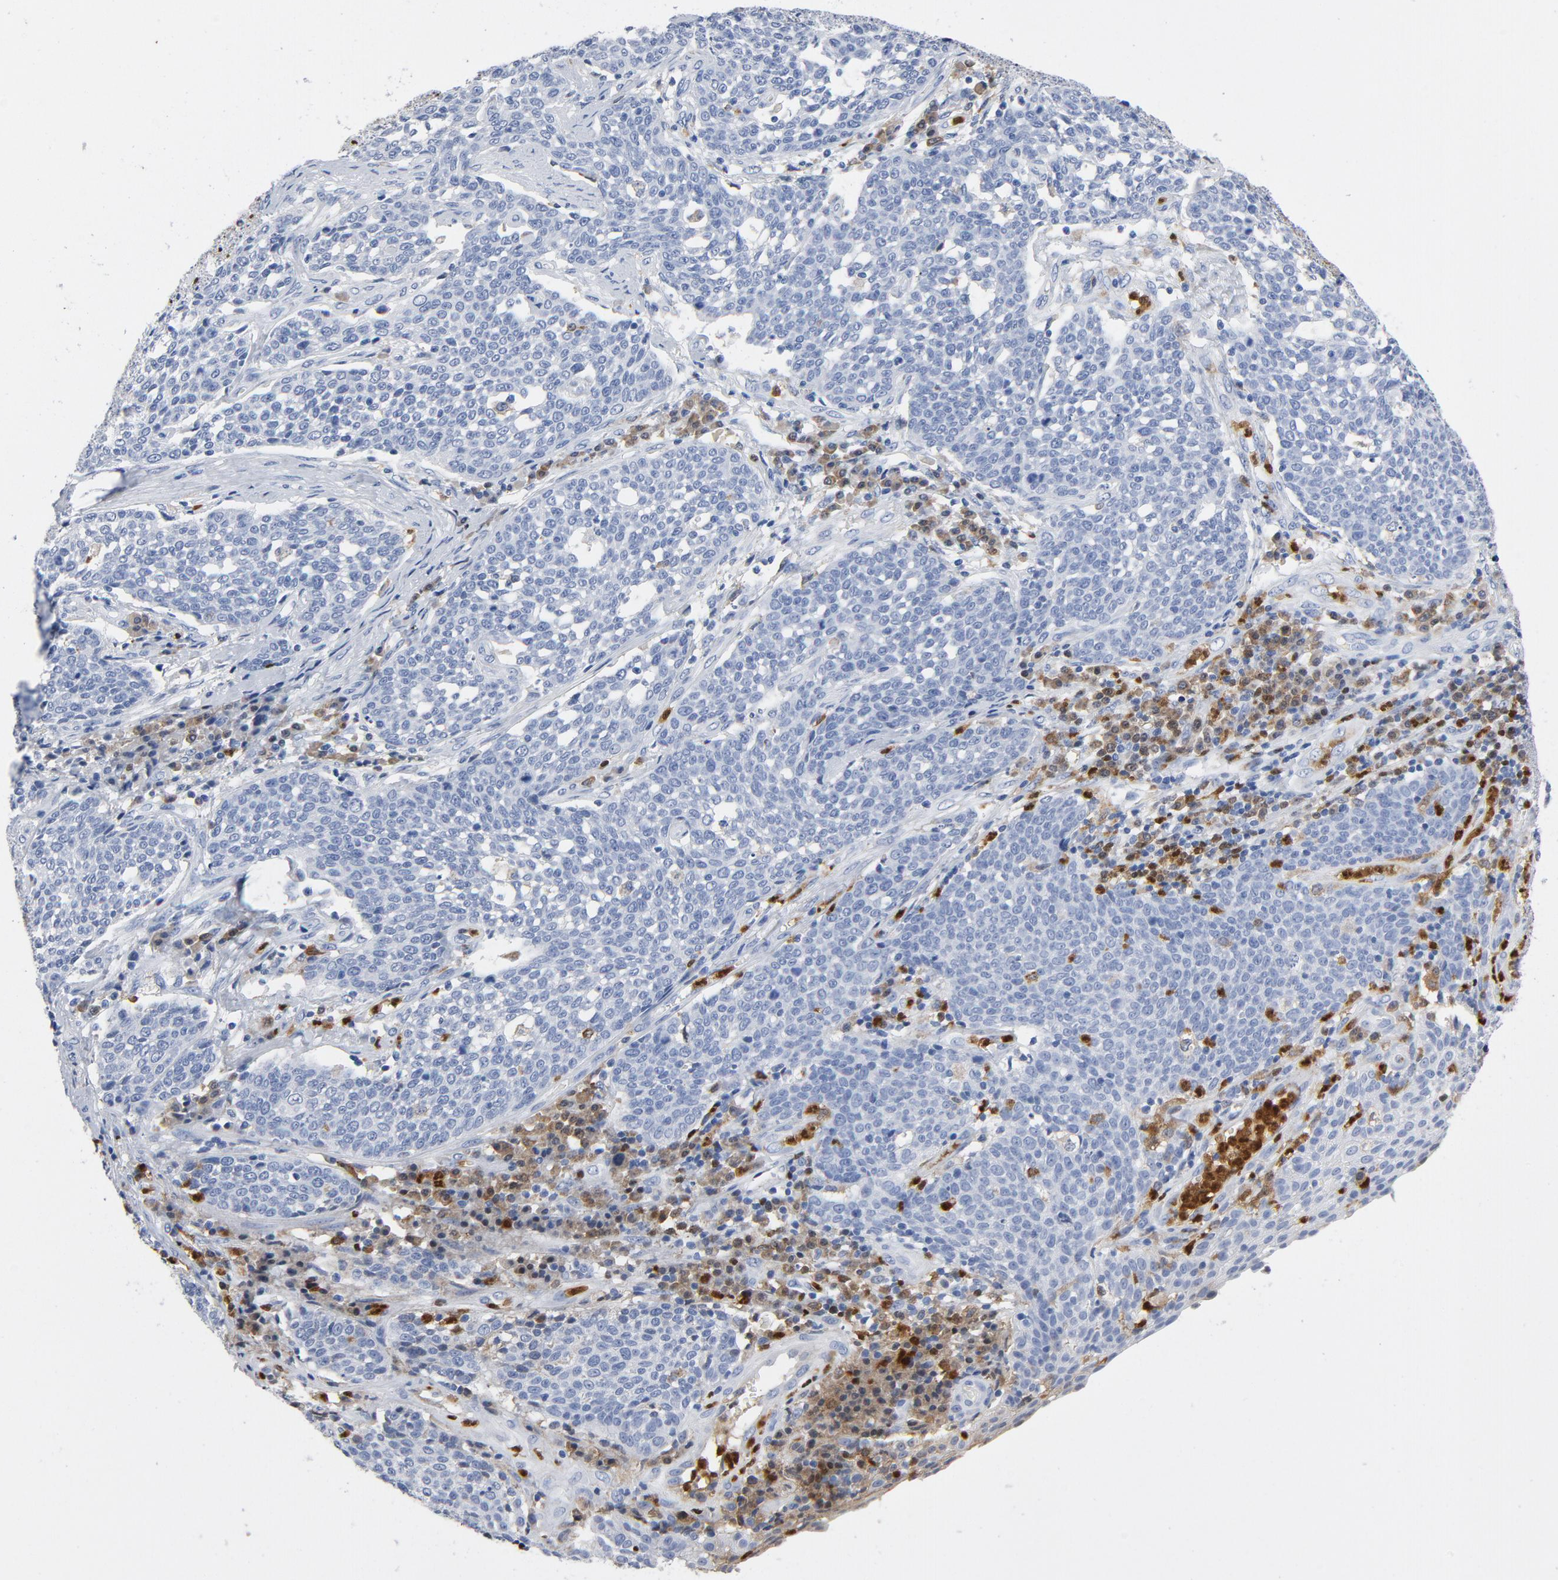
{"staining": {"intensity": "negative", "quantity": "none", "location": "none"}, "tissue": "cervical cancer", "cell_type": "Tumor cells", "image_type": "cancer", "snomed": [{"axis": "morphology", "description": "Squamous cell carcinoma, NOS"}, {"axis": "topography", "description": "Cervix"}], "caption": "Immunohistochemistry image of neoplastic tissue: cervical cancer (squamous cell carcinoma) stained with DAB demonstrates no significant protein expression in tumor cells.", "gene": "NCF1", "patient": {"sex": "female", "age": 34}}